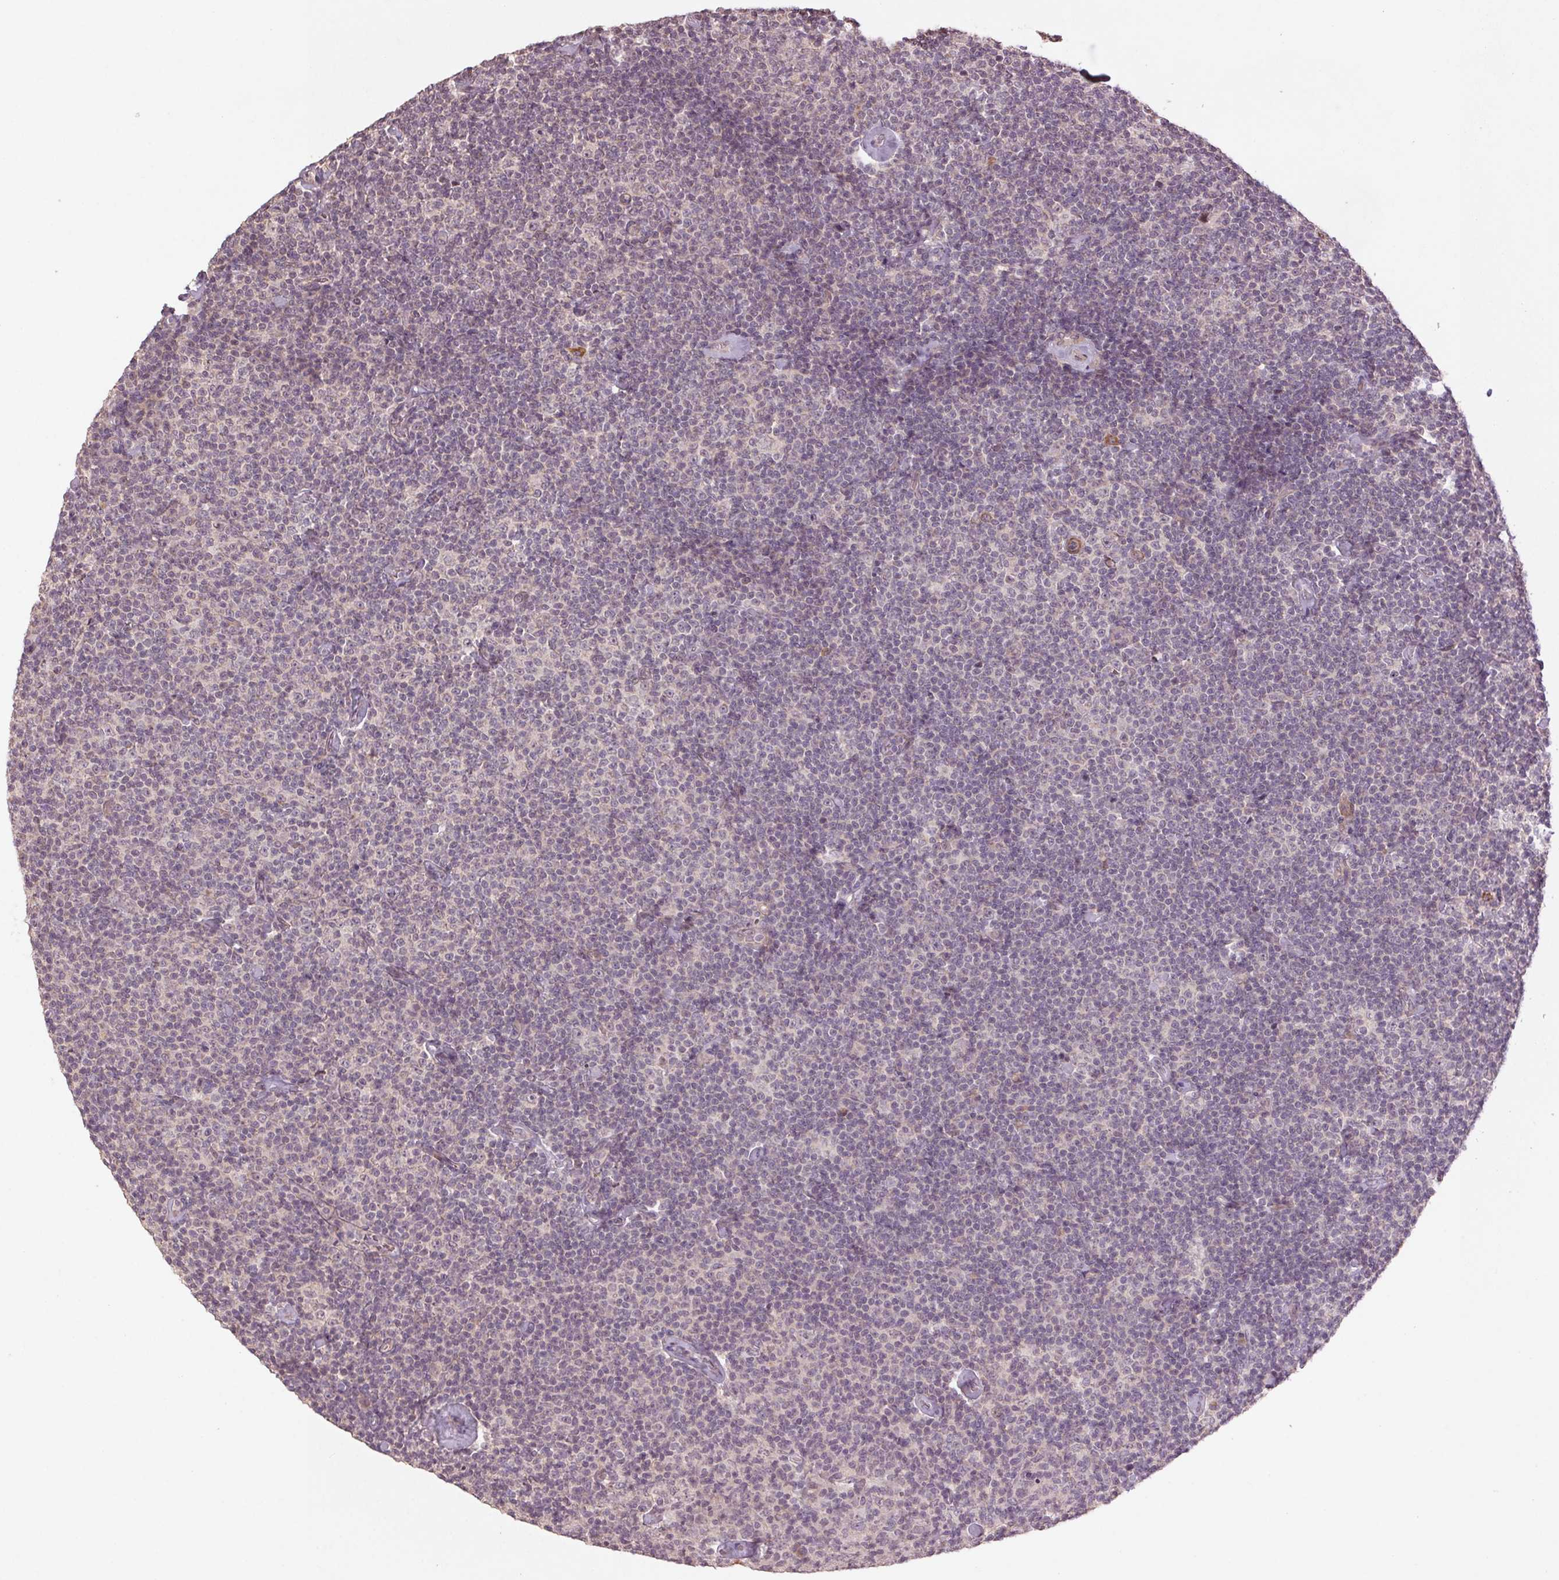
{"staining": {"intensity": "negative", "quantity": "none", "location": "none"}, "tissue": "lymphoma", "cell_type": "Tumor cells", "image_type": "cancer", "snomed": [{"axis": "morphology", "description": "Malignant lymphoma, non-Hodgkin's type, Low grade"}, {"axis": "topography", "description": "Lymph node"}], "caption": "Low-grade malignant lymphoma, non-Hodgkin's type stained for a protein using IHC exhibits no expression tumor cells.", "gene": "SMLR1", "patient": {"sex": "male", "age": 81}}